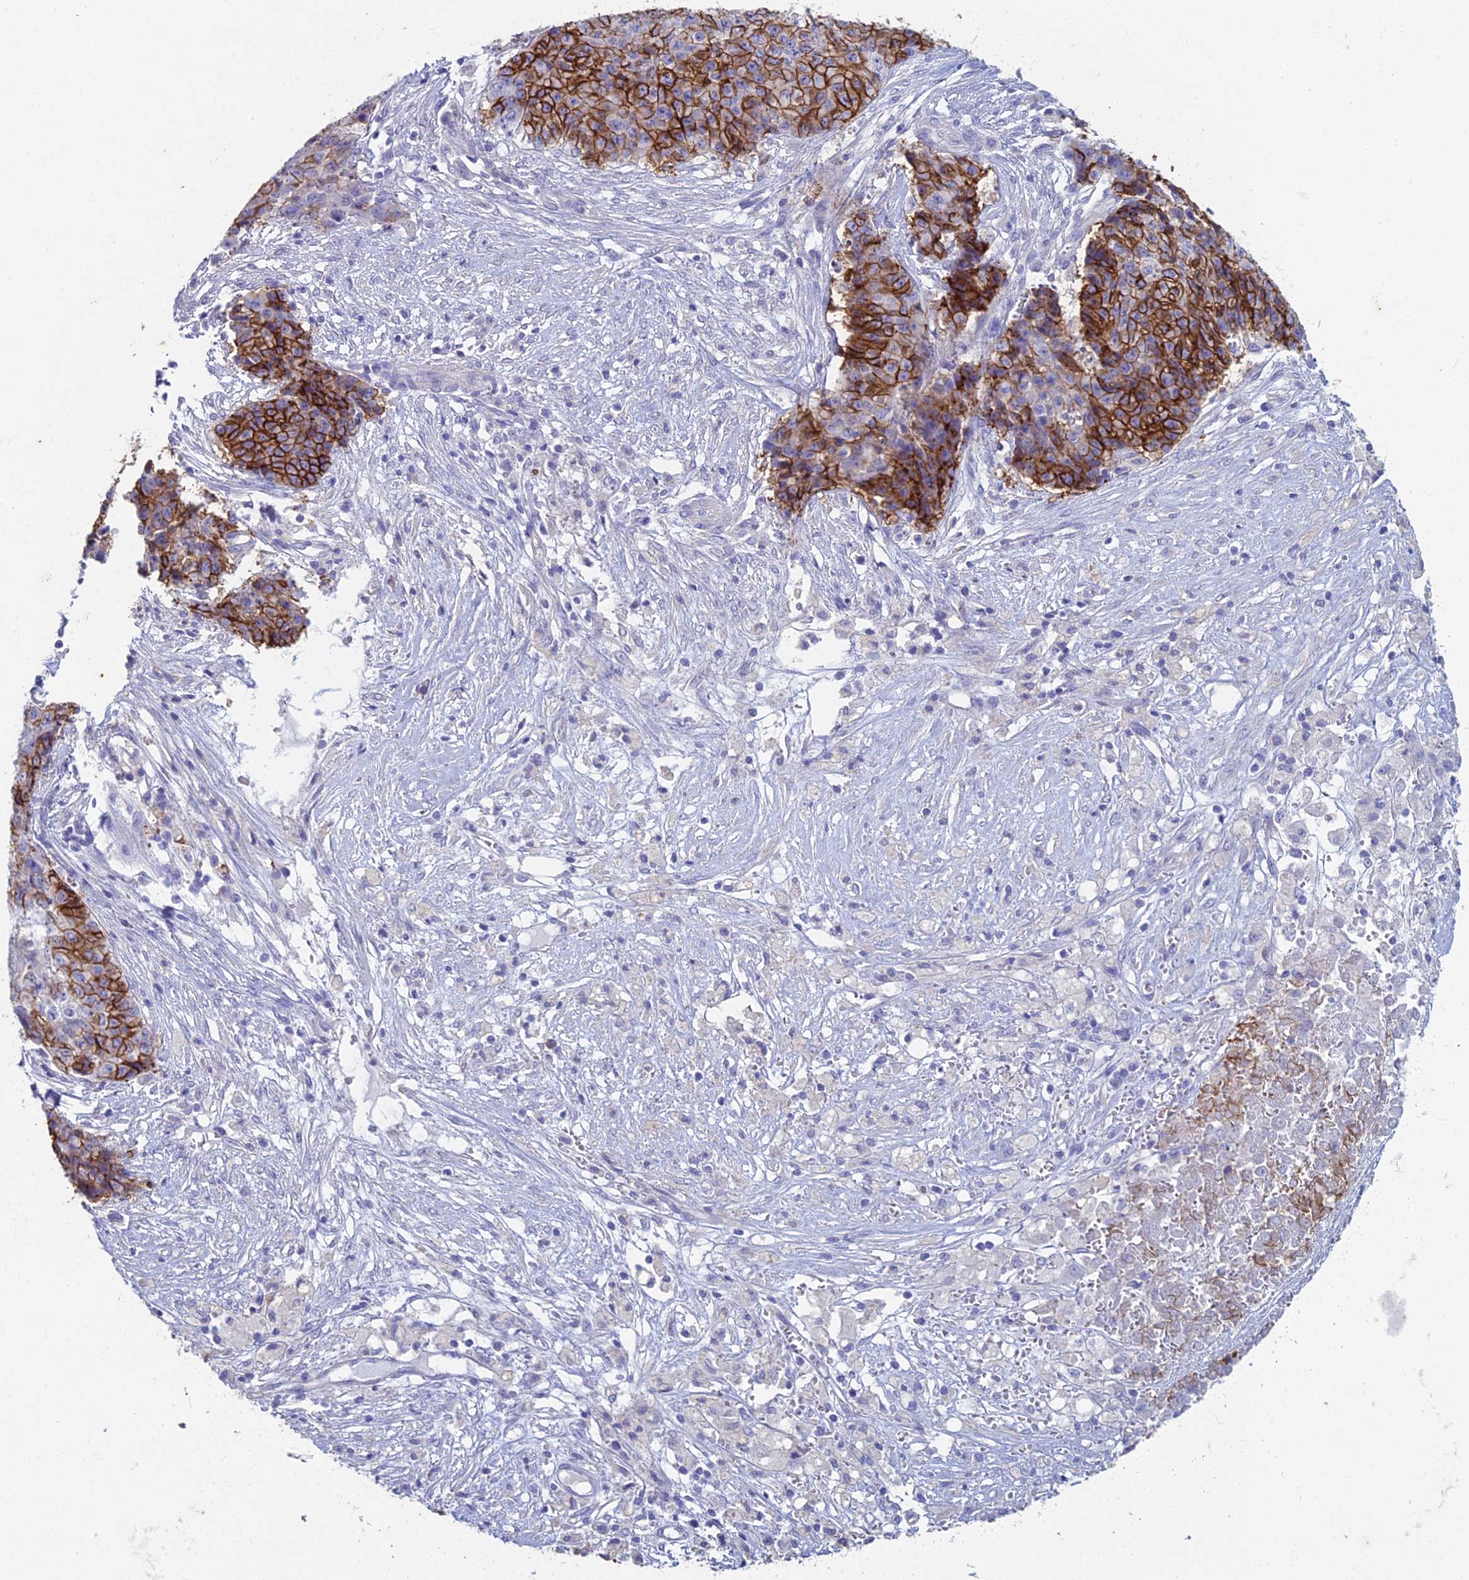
{"staining": {"intensity": "strong", "quantity": "25%-75%", "location": "cytoplasmic/membranous"}, "tissue": "ovarian cancer", "cell_type": "Tumor cells", "image_type": "cancer", "snomed": [{"axis": "morphology", "description": "Carcinoma, endometroid"}, {"axis": "topography", "description": "Ovary"}], "caption": "A micrograph of human endometroid carcinoma (ovarian) stained for a protein exhibits strong cytoplasmic/membranous brown staining in tumor cells.", "gene": "NCAM1", "patient": {"sex": "female", "age": 42}}